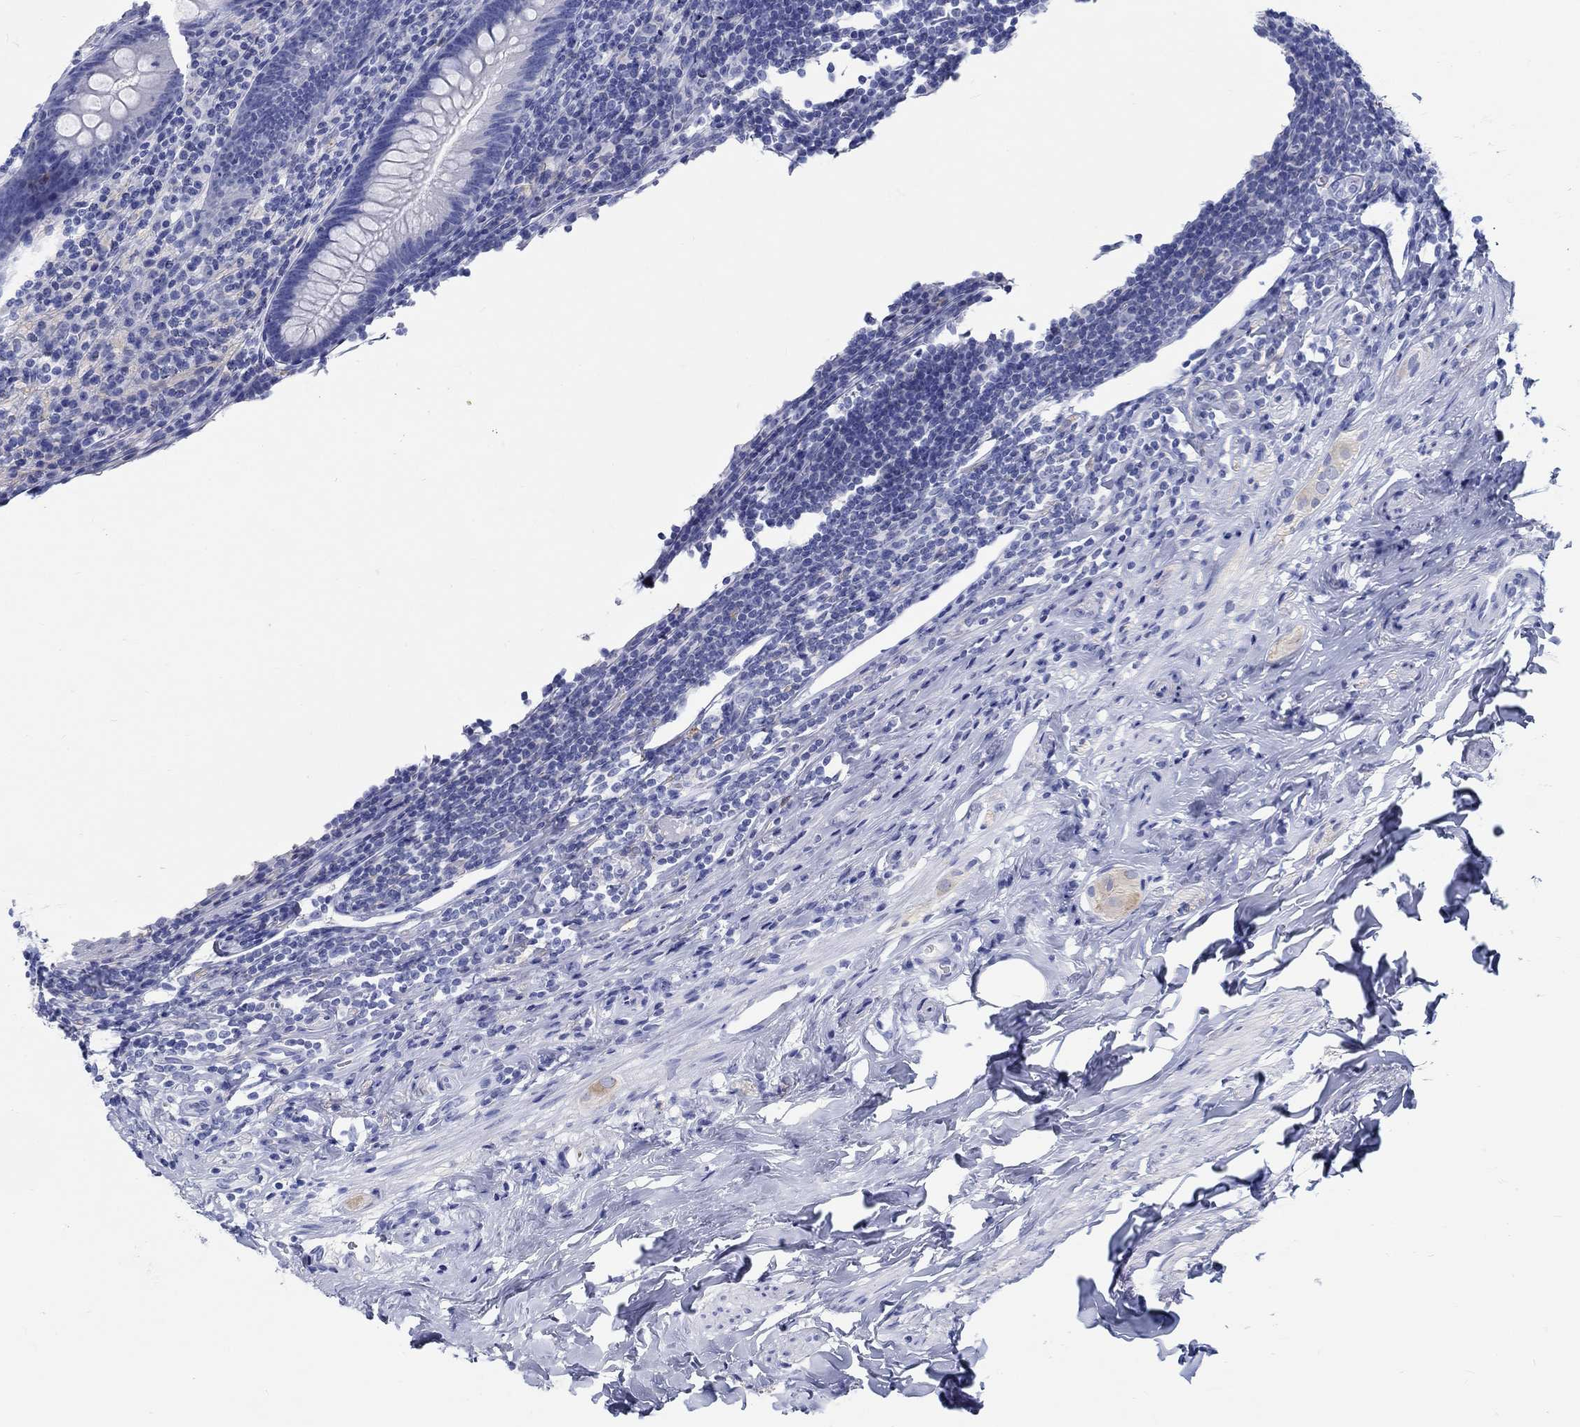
{"staining": {"intensity": "negative", "quantity": "none", "location": "none"}, "tissue": "appendix", "cell_type": "Glandular cells", "image_type": "normal", "snomed": [{"axis": "morphology", "description": "Normal tissue, NOS"}, {"axis": "topography", "description": "Appendix"}], "caption": "Photomicrograph shows no significant protein expression in glandular cells of normal appendix.", "gene": "FBXO2", "patient": {"sex": "male", "age": 47}}